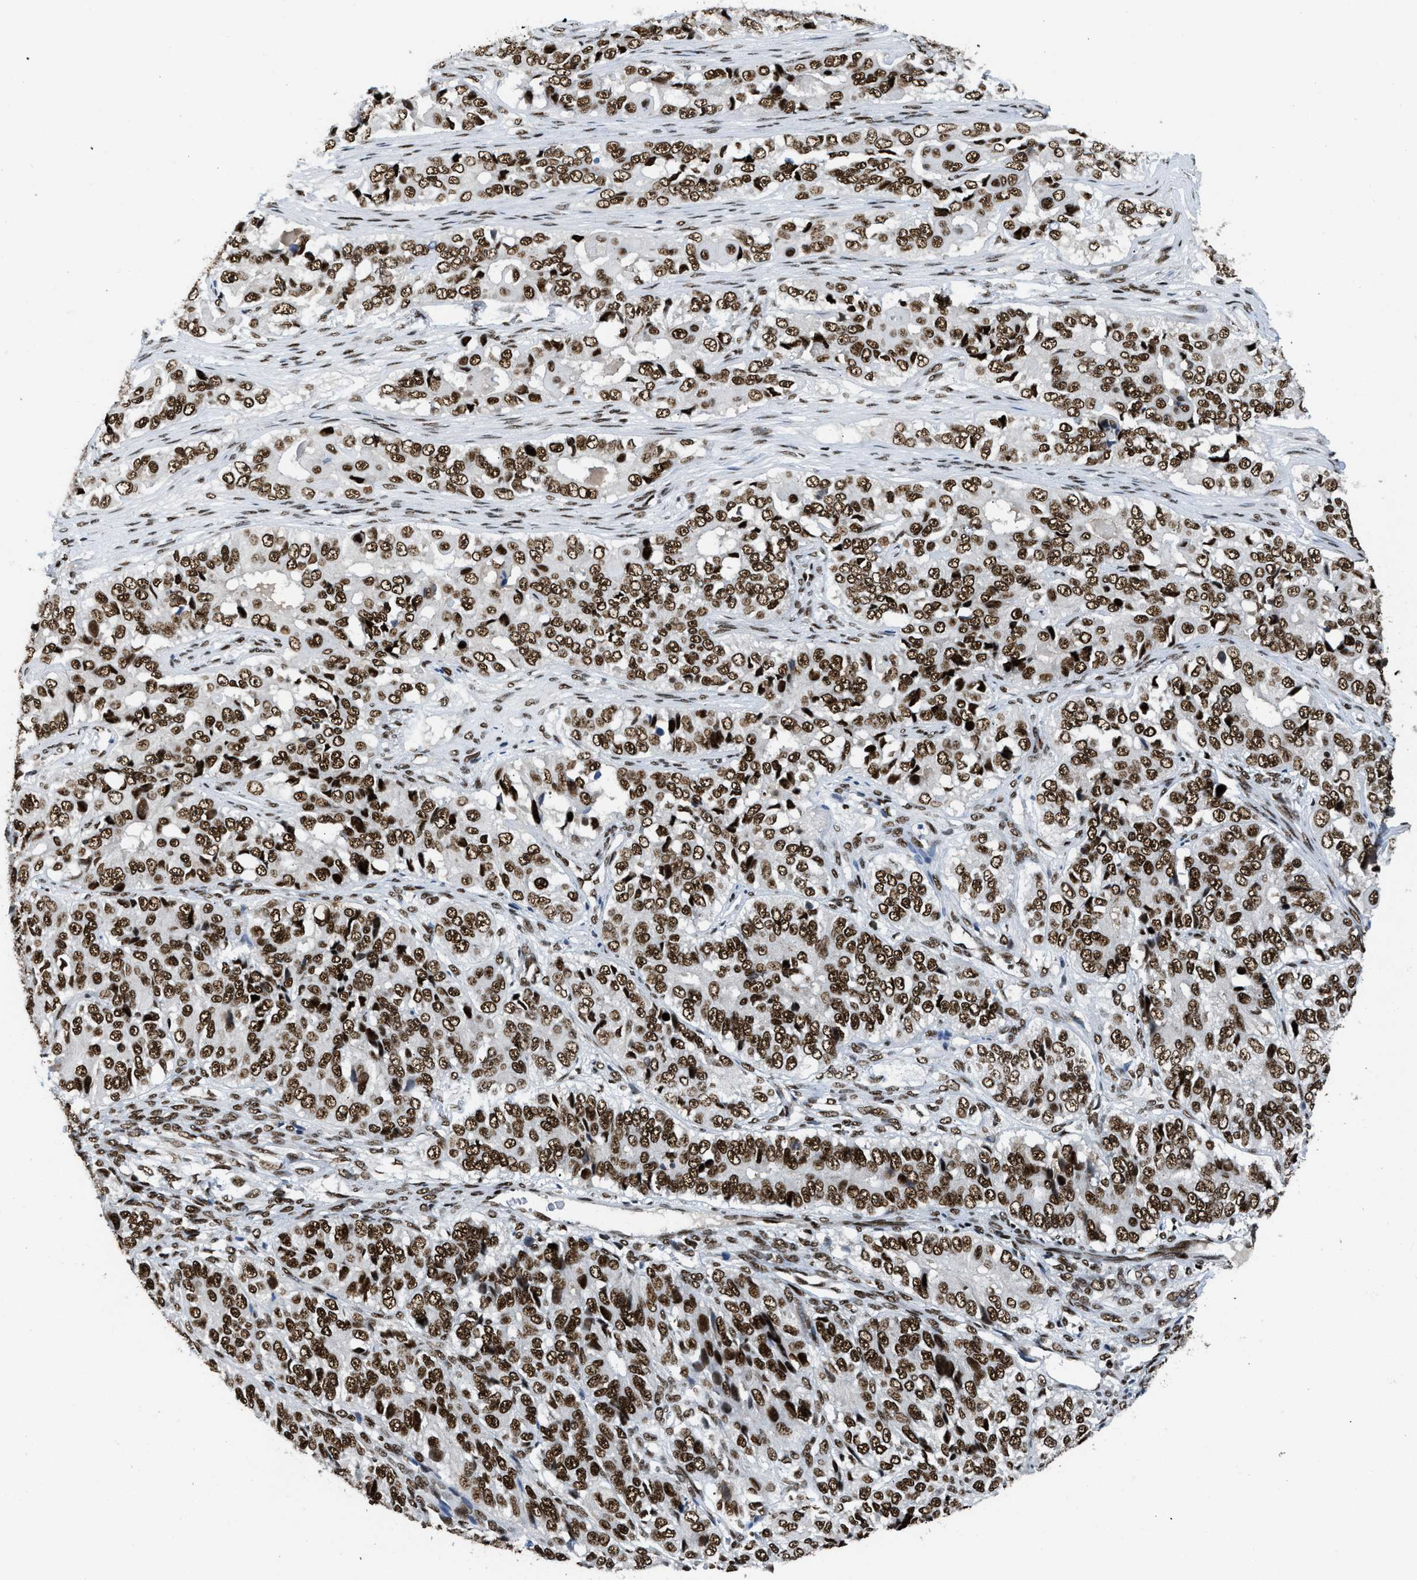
{"staining": {"intensity": "strong", "quantity": ">75%", "location": "nuclear"}, "tissue": "ovarian cancer", "cell_type": "Tumor cells", "image_type": "cancer", "snomed": [{"axis": "morphology", "description": "Carcinoma, endometroid"}, {"axis": "topography", "description": "Ovary"}], "caption": "Strong nuclear staining is identified in approximately >75% of tumor cells in ovarian endometroid carcinoma.", "gene": "SCAF4", "patient": {"sex": "female", "age": 51}}